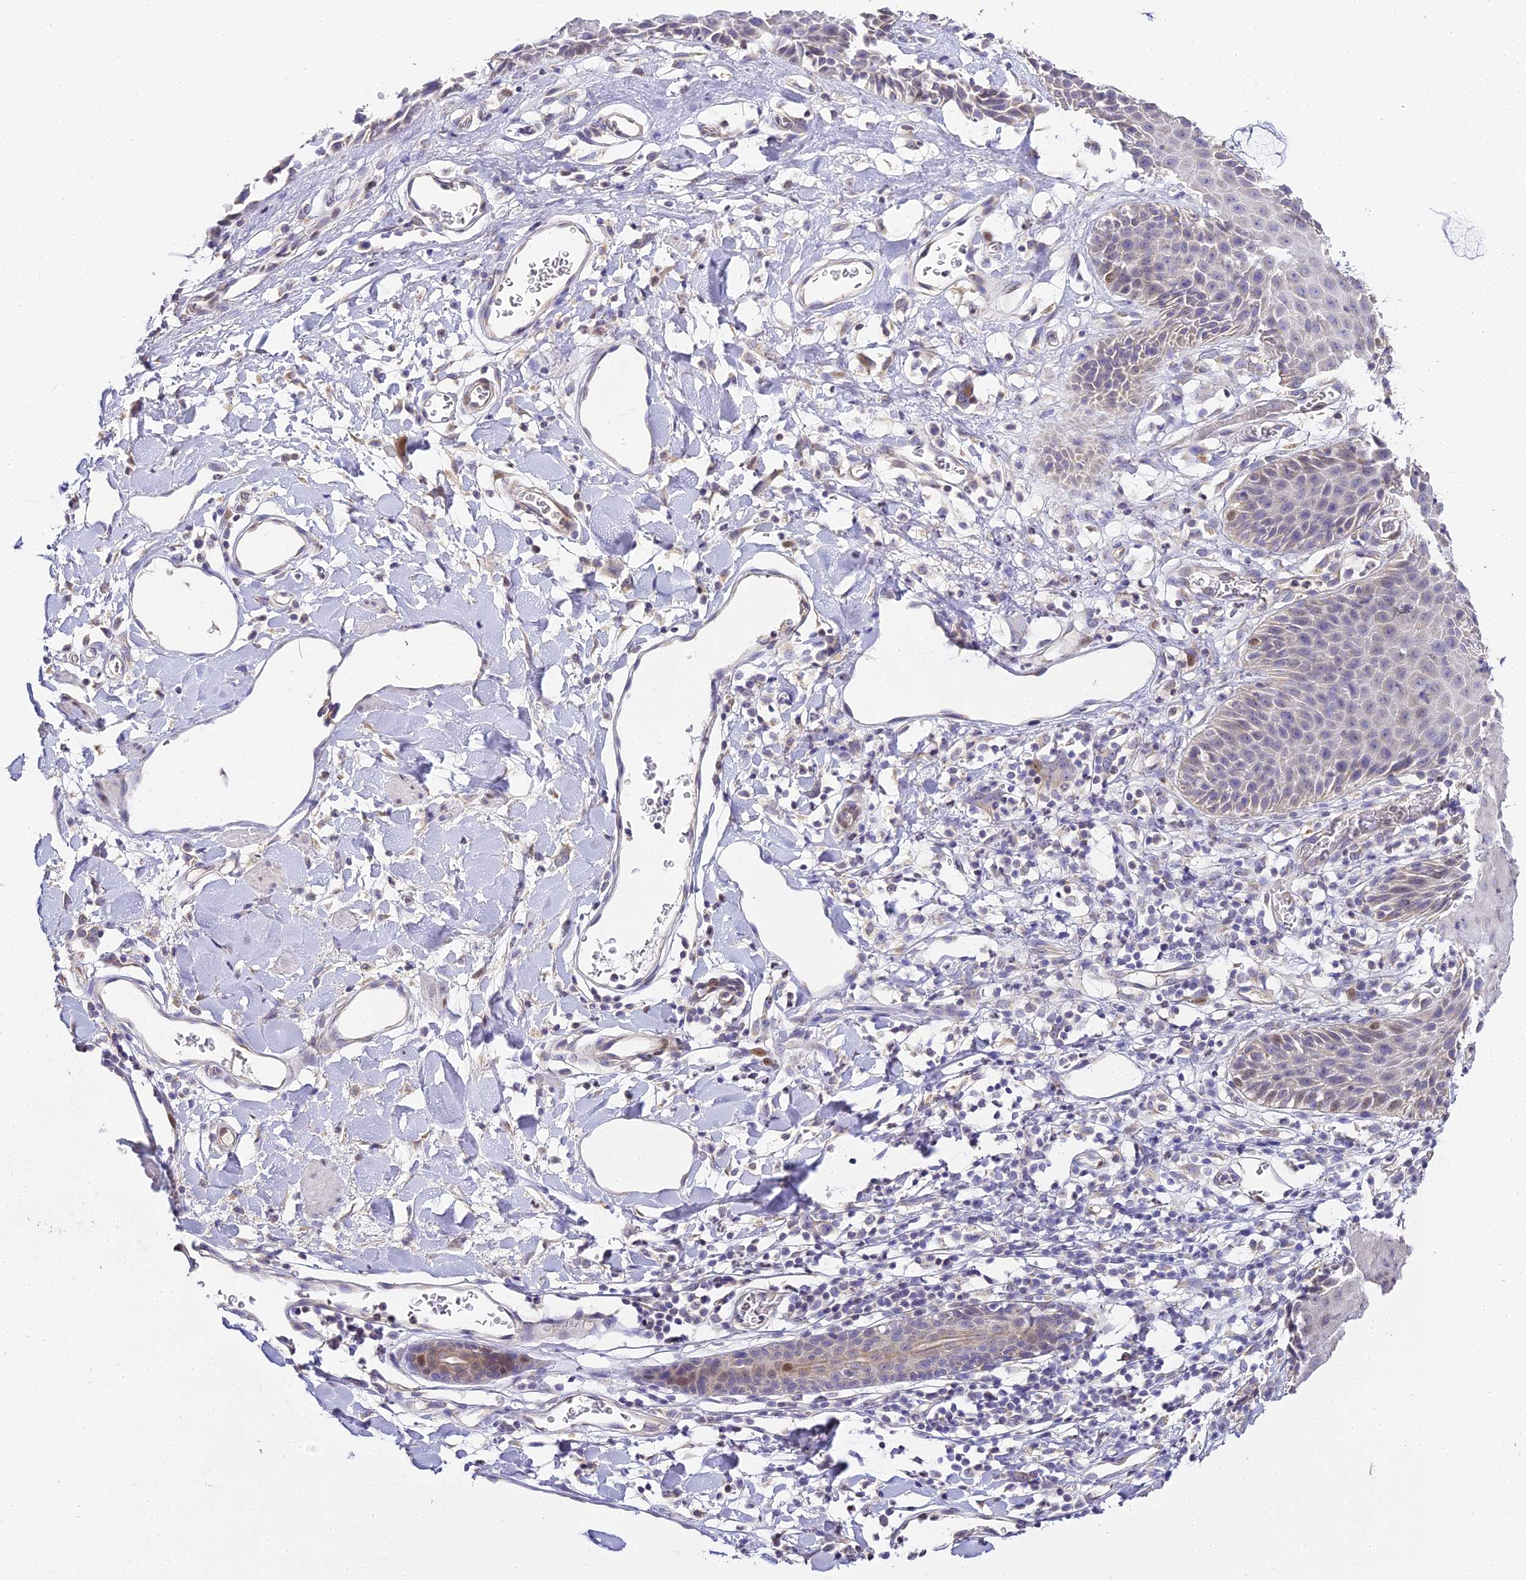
{"staining": {"intensity": "moderate", "quantity": "<25%", "location": "nuclear"}, "tissue": "skin", "cell_type": "Epidermal cells", "image_type": "normal", "snomed": [{"axis": "morphology", "description": "Normal tissue, NOS"}, {"axis": "topography", "description": "Vulva"}], "caption": "The image demonstrates immunohistochemical staining of unremarkable skin. There is moderate nuclear positivity is identified in approximately <25% of epidermal cells. (DAB (3,3'-diaminobenzidine) = brown stain, brightfield microscopy at high magnification).", "gene": "SERP1", "patient": {"sex": "female", "age": 68}}